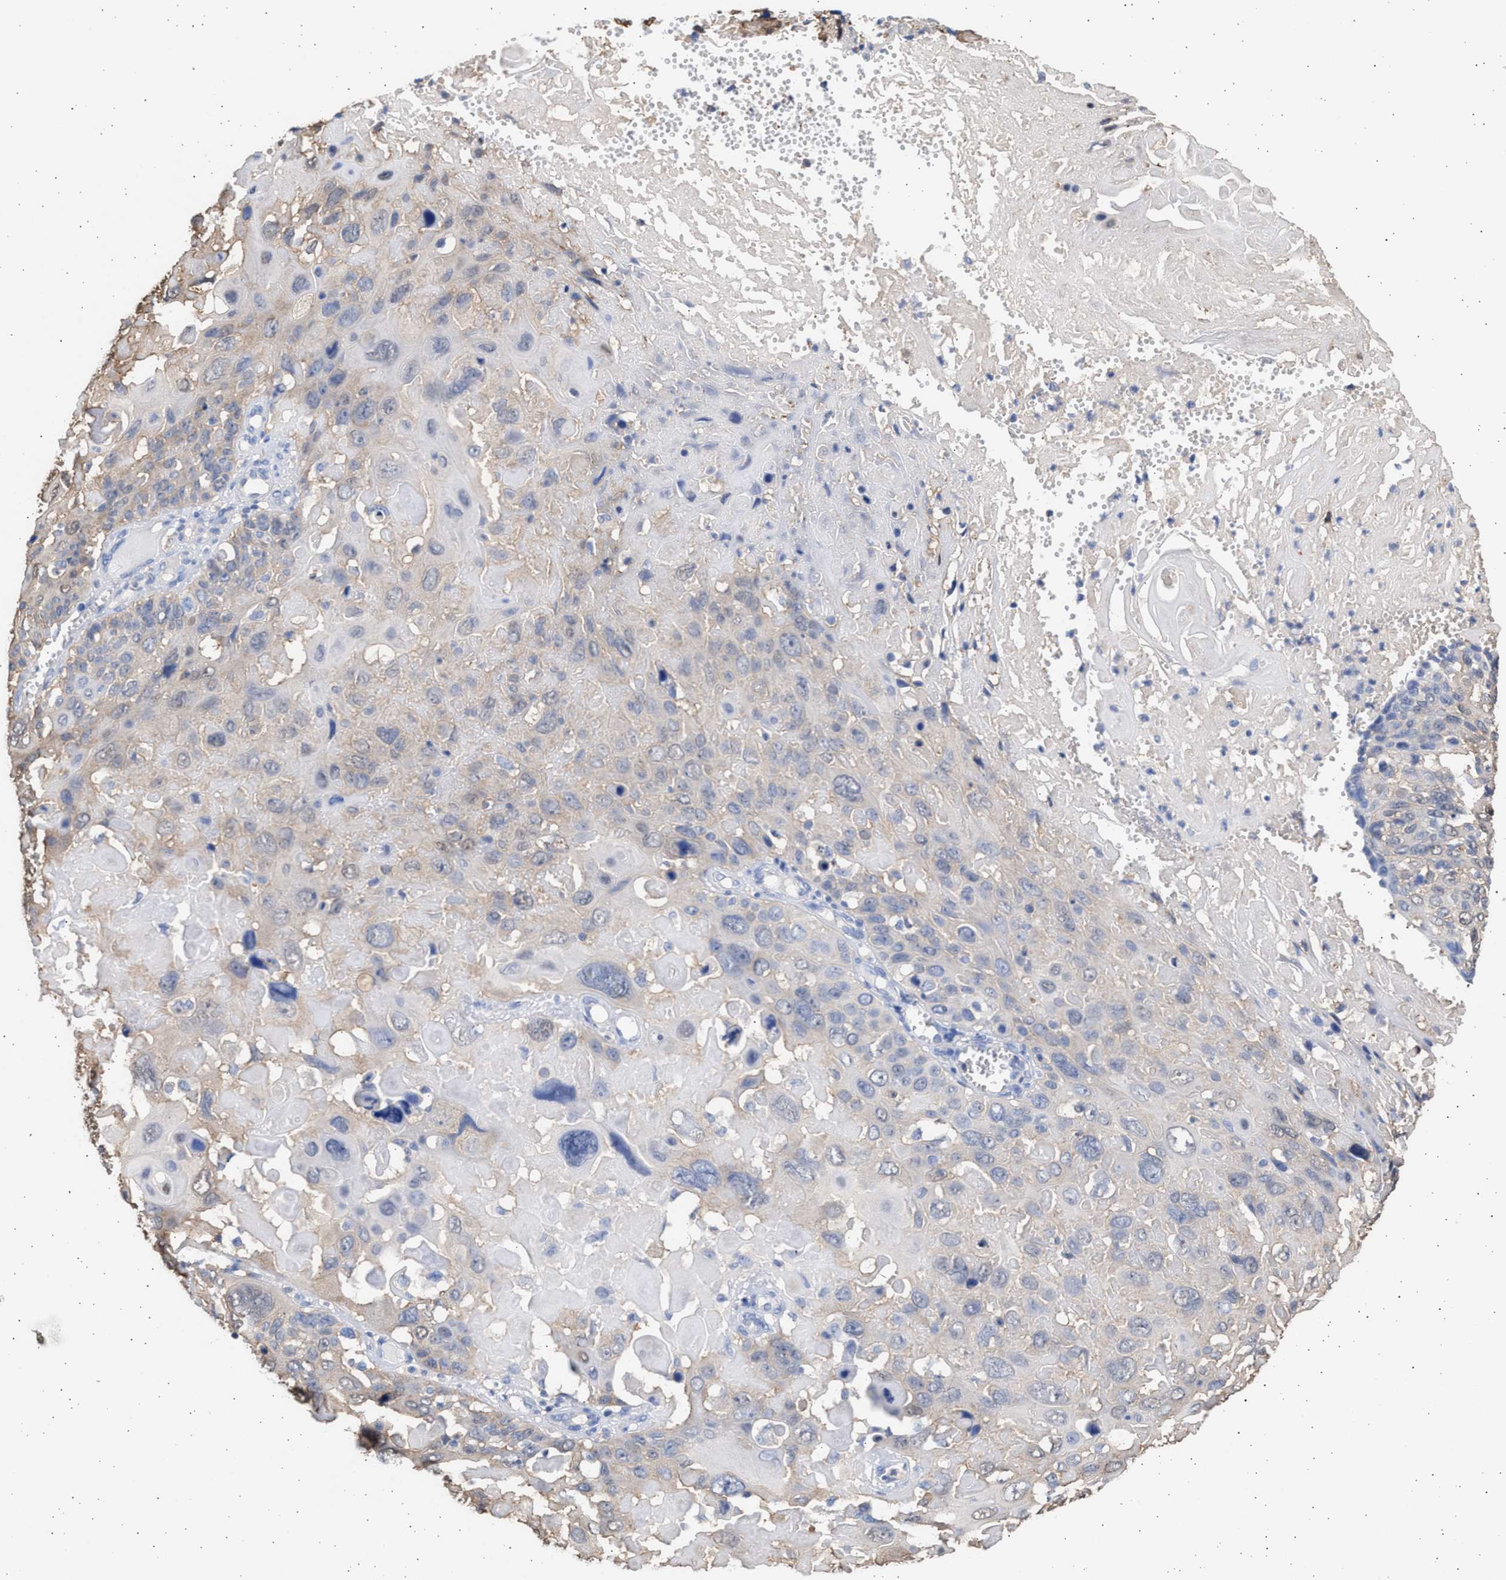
{"staining": {"intensity": "weak", "quantity": "<25%", "location": "cytoplasmic/membranous"}, "tissue": "cervical cancer", "cell_type": "Tumor cells", "image_type": "cancer", "snomed": [{"axis": "morphology", "description": "Squamous cell carcinoma, NOS"}, {"axis": "topography", "description": "Cervix"}], "caption": "This is an immunohistochemistry histopathology image of cervical cancer. There is no expression in tumor cells.", "gene": "ALDOC", "patient": {"sex": "female", "age": 74}}